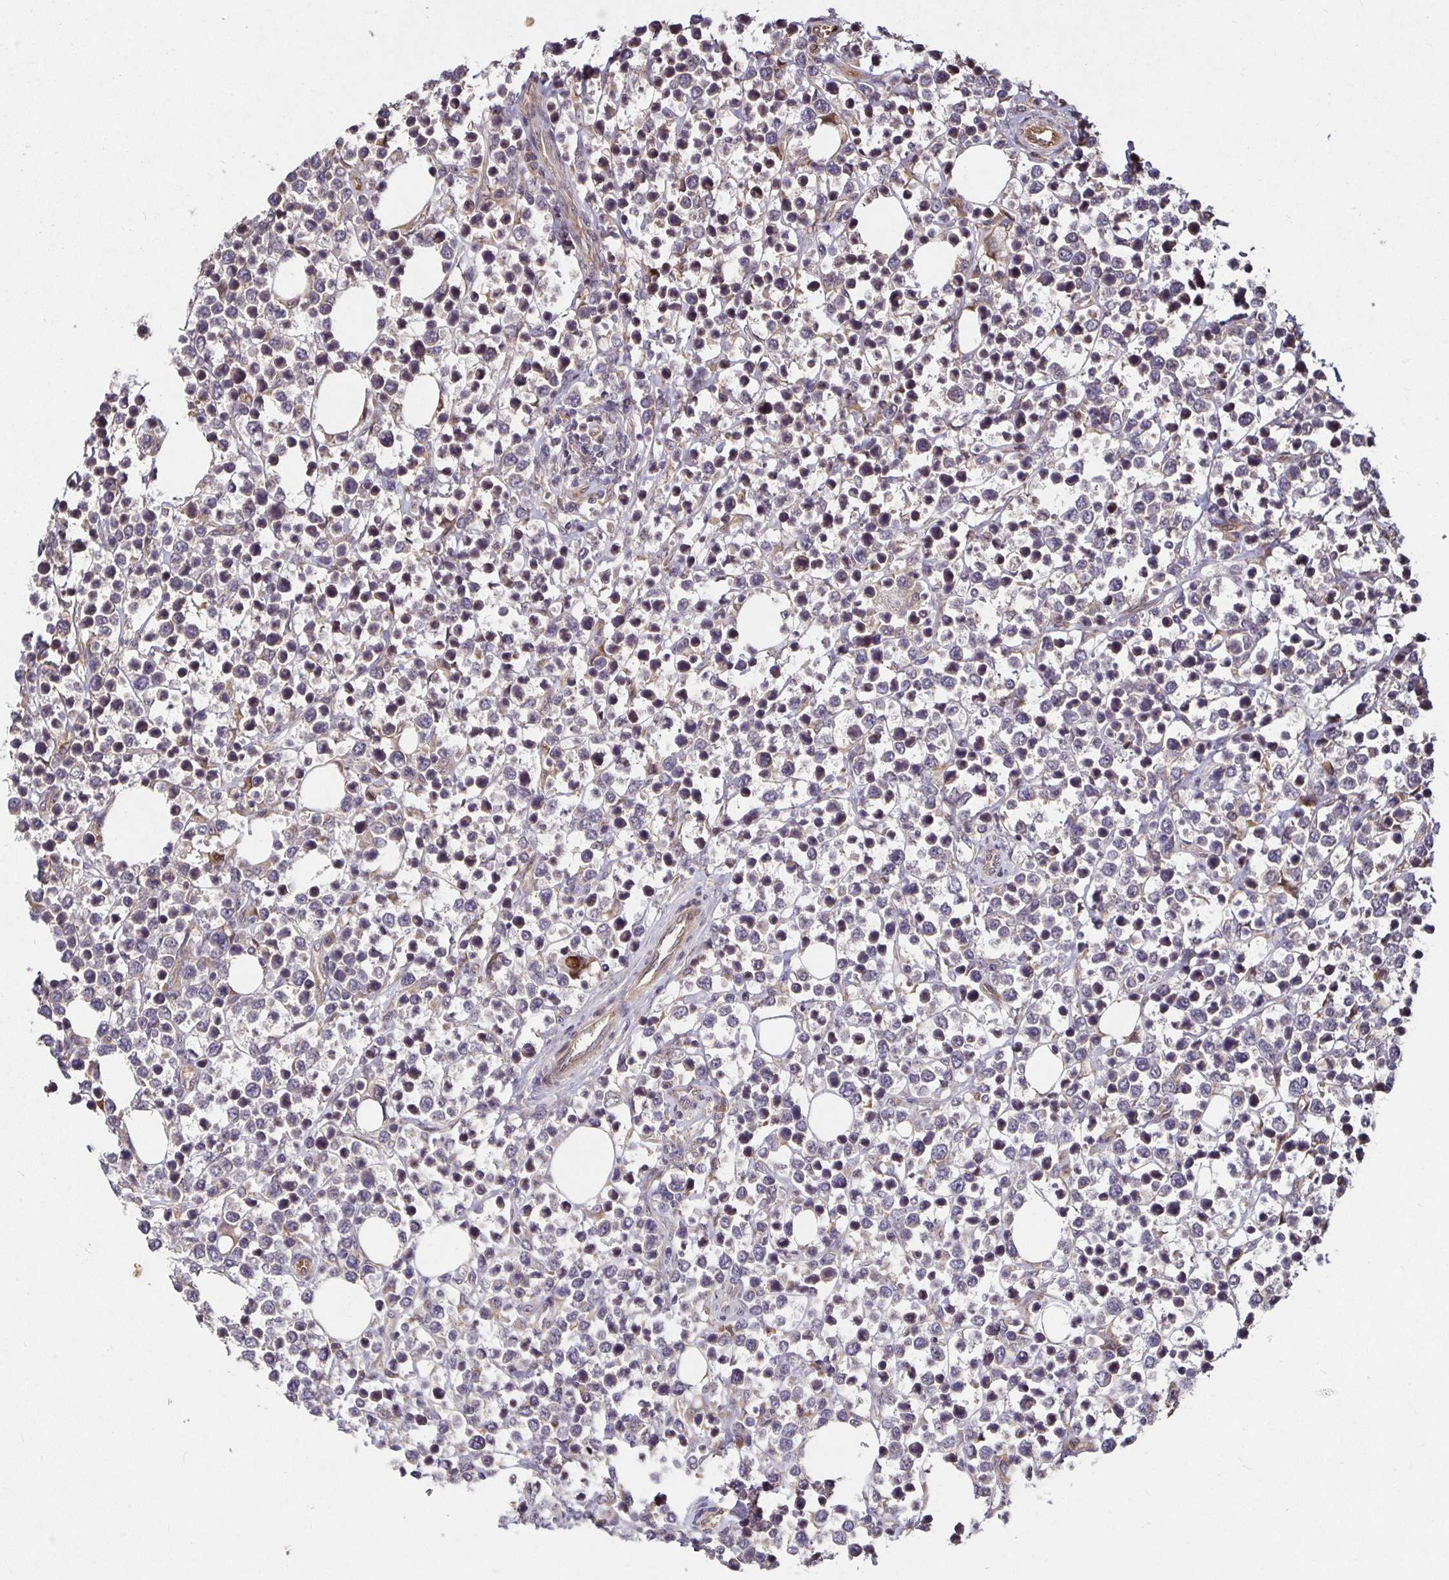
{"staining": {"intensity": "weak", "quantity": "<25%", "location": "cytoplasmic/membranous"}, "tissue": "lymphoma", "cell_type": "Tumor cells", "image_type": "cancer", "snomed": [{"axis": "morphology", "description": "Malignant lymphoma, non-Hodgkin's type, Low grade"}, {"axis": "topography", "description": "Lymph node"}], "caption": "The photomicrograph demonstrates no significant positivity in tumor cells of lymphoma.", "gene": "SMYD3", "patient": {"sex": "male", "age": 60}}